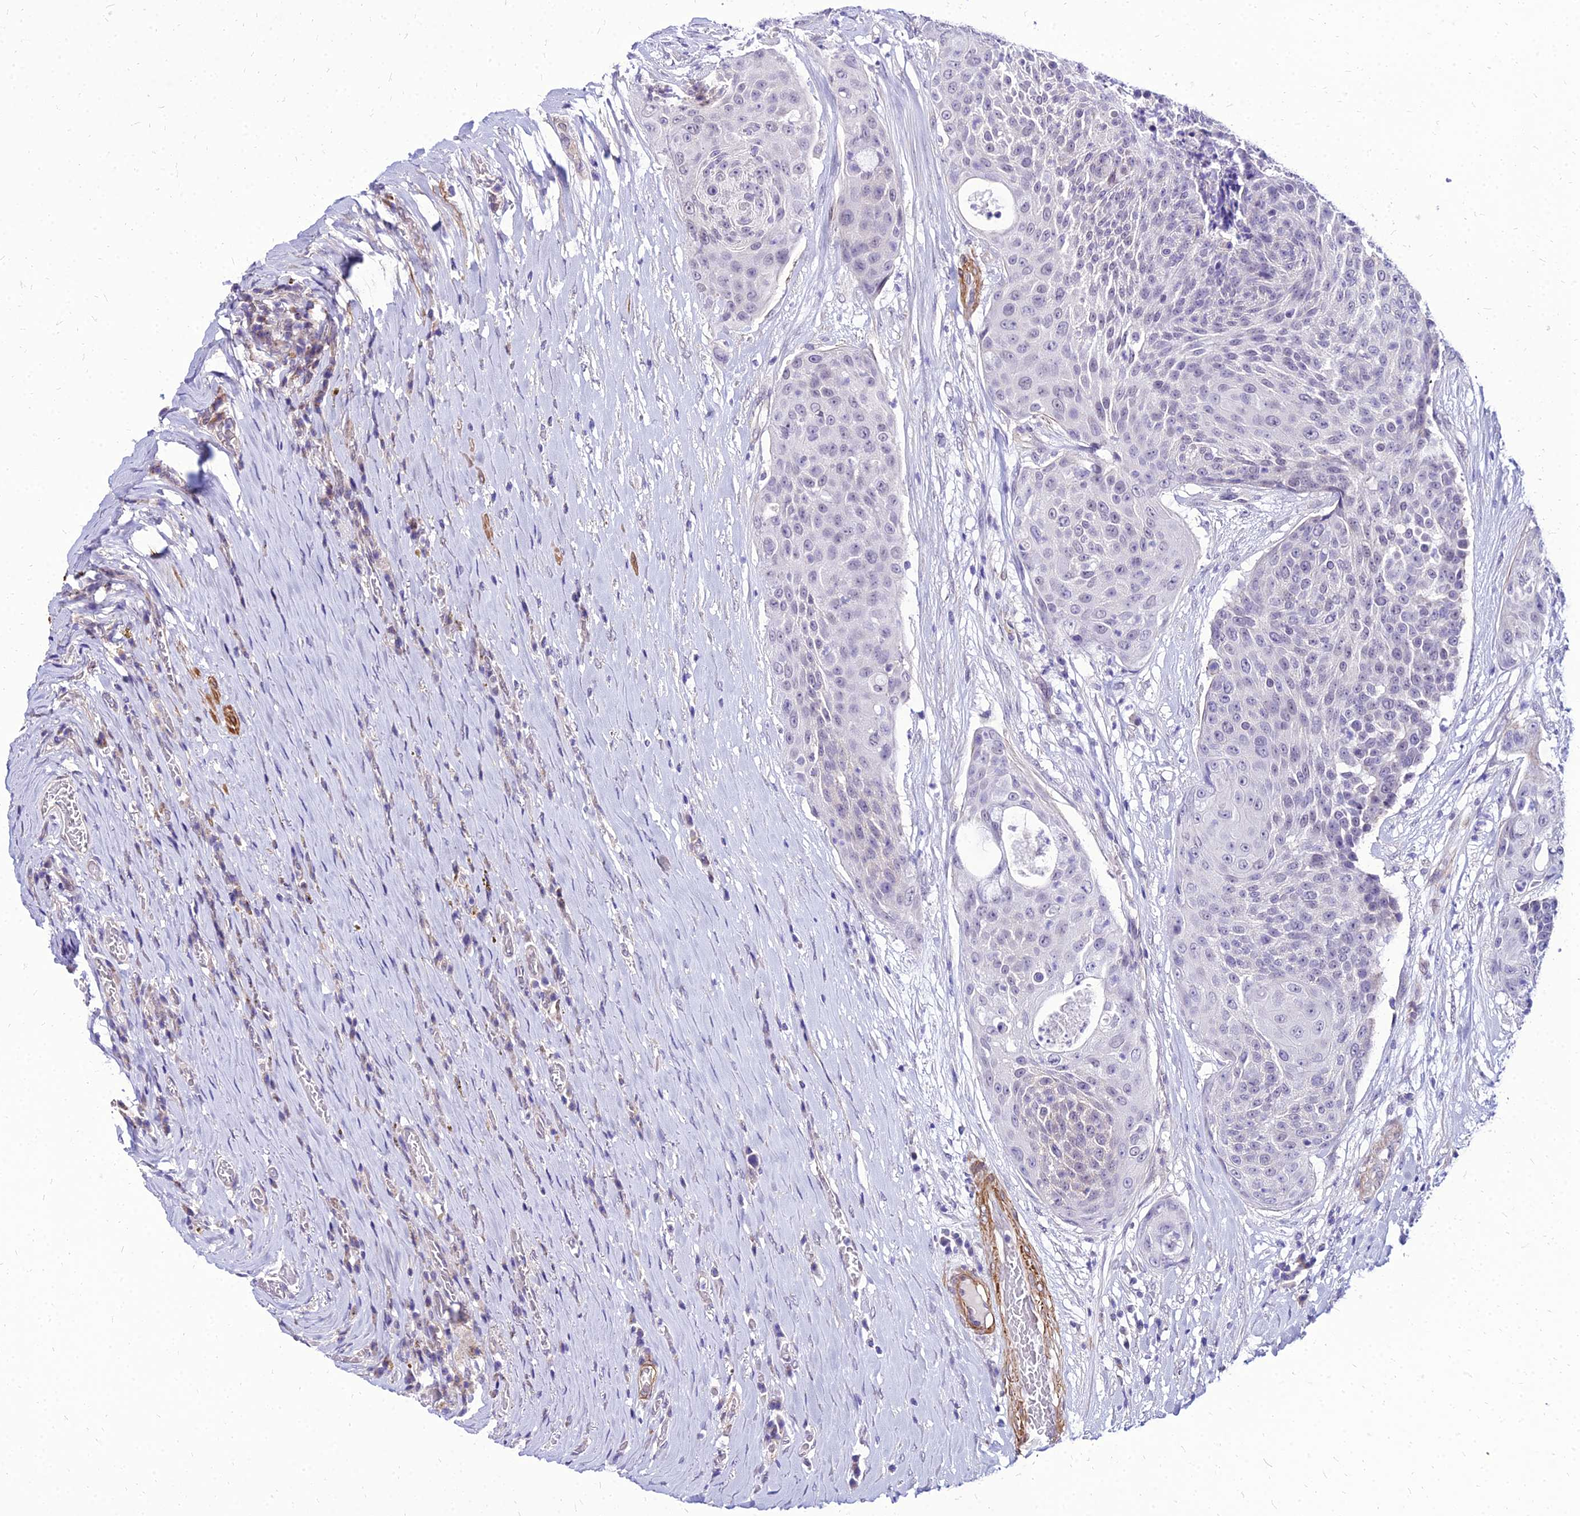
{"staining": {"intensity": "negative", "quantity": "none", "location": "none"}, "tissue": "urothelial cancer", "cell_type": "Tumor cells", "image_type": "cancer", "snomed": [{"axis": "morphology", "description": "Urothelial carcinoma, High grade"}, {"axis": "topography", "description": "Urinary bladder"}], "caption": "High-grade urothelial carcinoma stained for a protein using immunohistochemistry exhibits no staining tumor cells.", "gene": "YEATS2", "patient": {"sex": "female", "age": 63}}